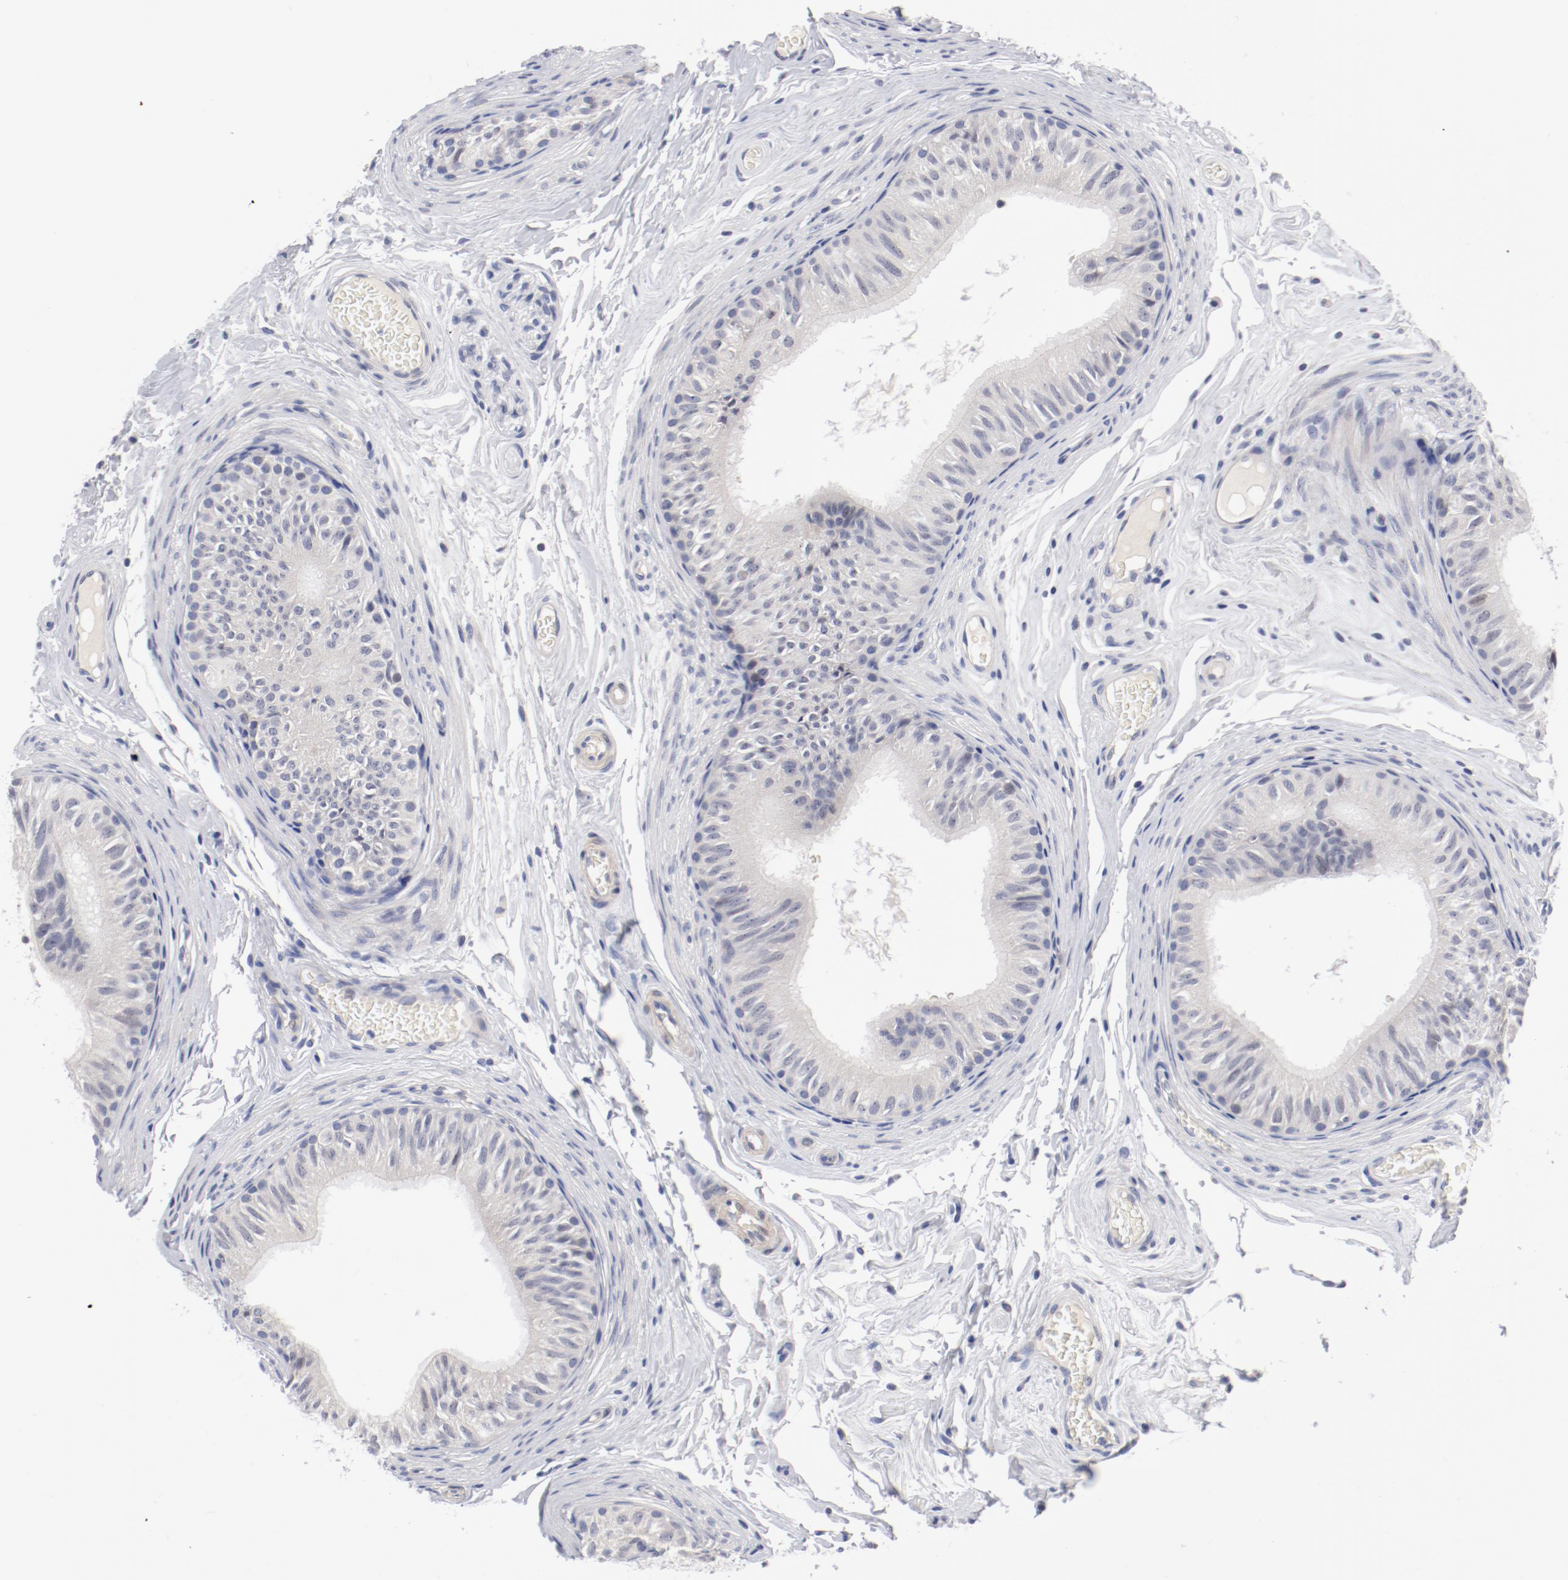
{"staining": {"intensity": "negative", "quantity": "none", "location": "none"}, "tissue": "epididymis", "cell_type": "Glandular cells", "image_type": "normal", "snomed": [{"axis": "morphology", "description": "Normal tissue, NOS"}, {"axis": "topography", "description": "Testis"}, {"axis": "topography", "description": "Epididymis"}], "caption": "Benign epididymis was stained to show a protein in brown. There is no significant staining in glandular cells. (DAB (3,3'-diaminobenzidine) immunohistochemistry visualized using brightfield microscopy, high magnification).", "gene": "KCNK13", "patient": {"sex": "male", "age": 36}}